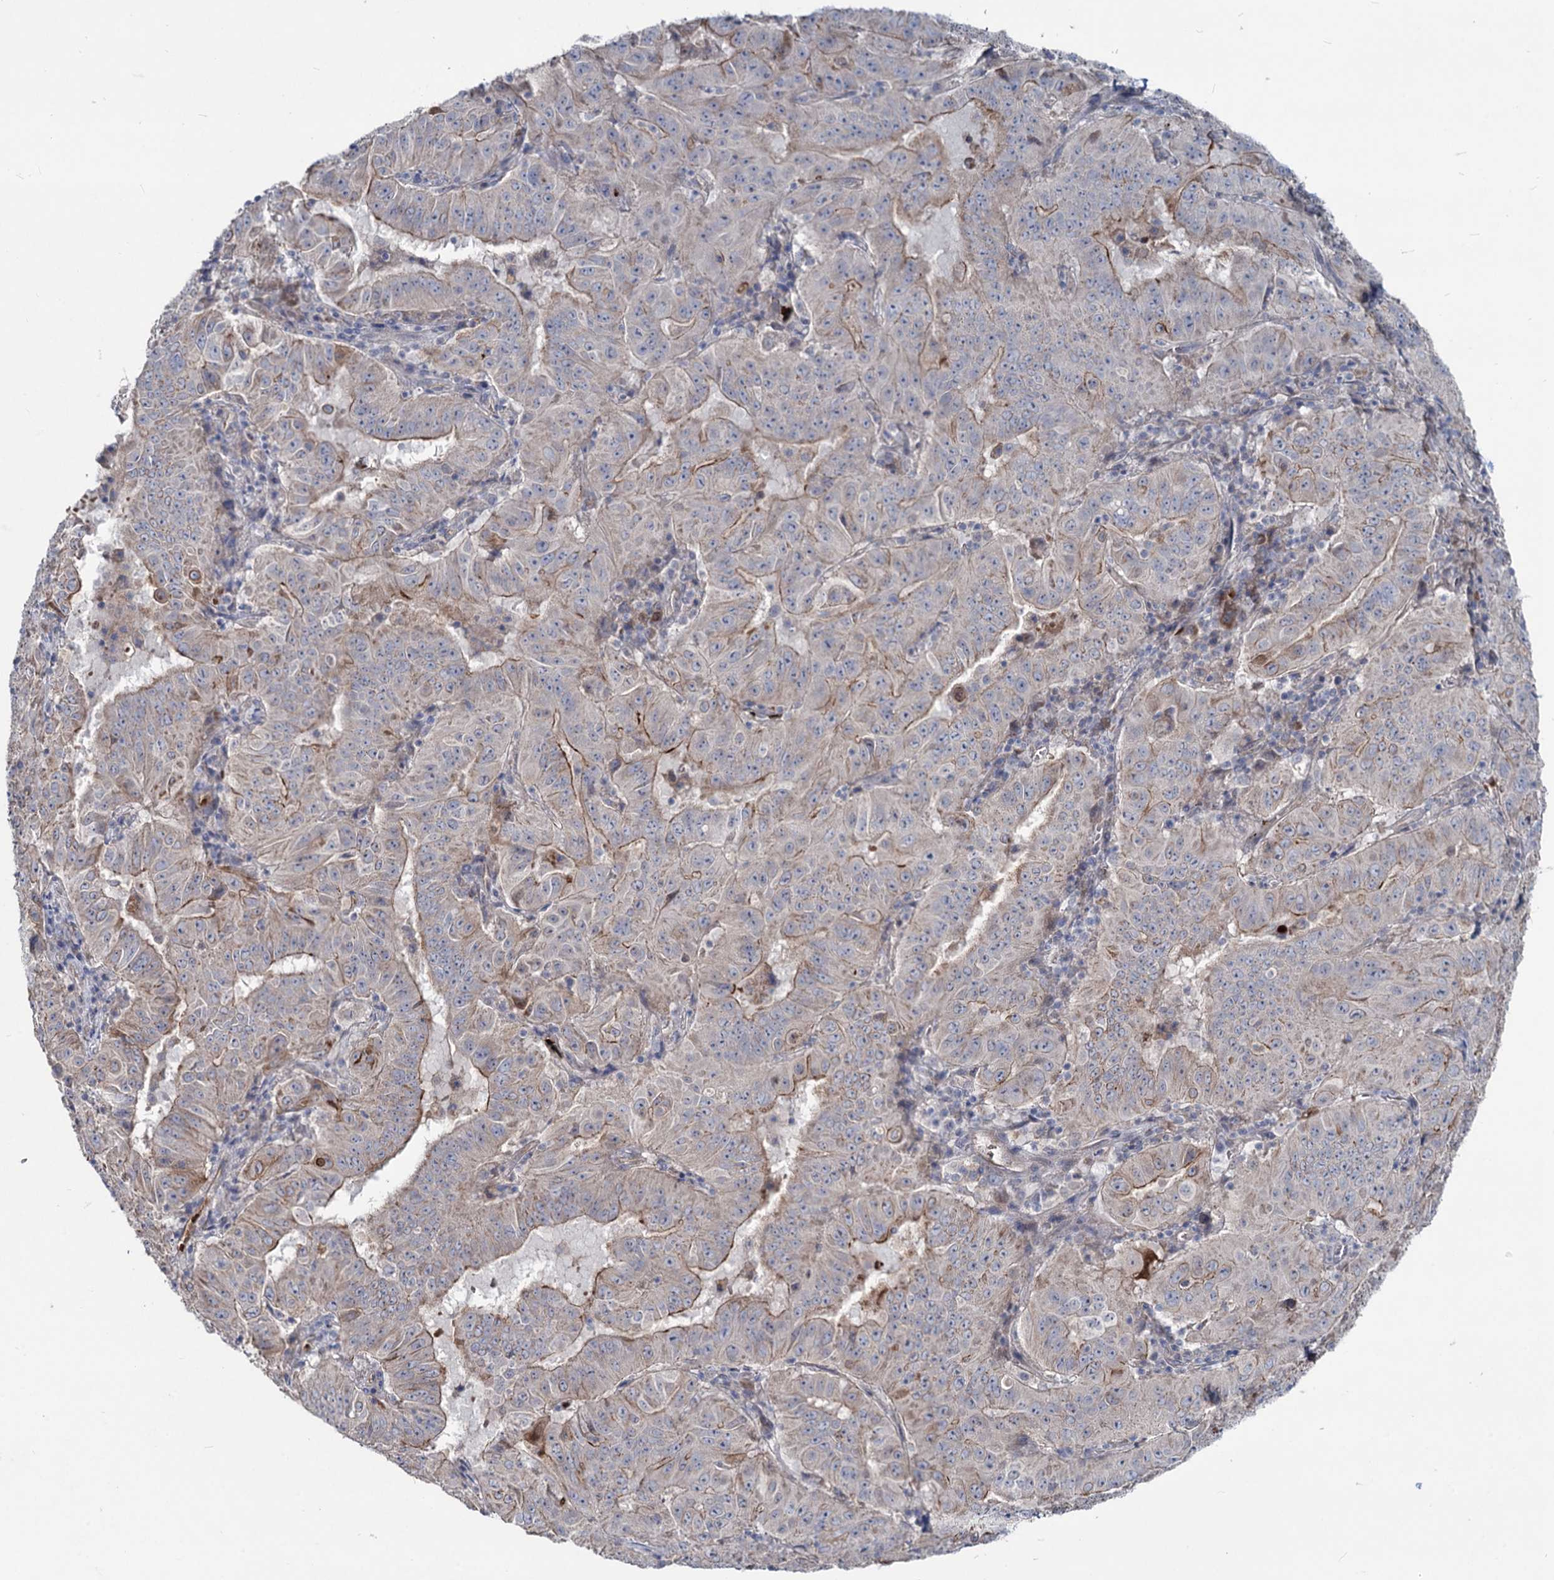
{"staining": {"intensity": "weak", "quantity": "25%-75%", "location": "cytoplasmic/membranous"}, "tissue": "pancreatic cancer", "cell_type": "Tumor cells", "image_type": "cancer", "snomed": [{"axis": "morphology", "description": "Adenocarcinoma, NOS"}, {"axis": "topography", "description": "Pancreas"}], "caption": "Human pancreatic cancer (adenocarcinoma) stained with a protein marker shows weak staining in tumor cells.", "gene": "RNF6", "patient": {"sex": "male", "age": 63}}